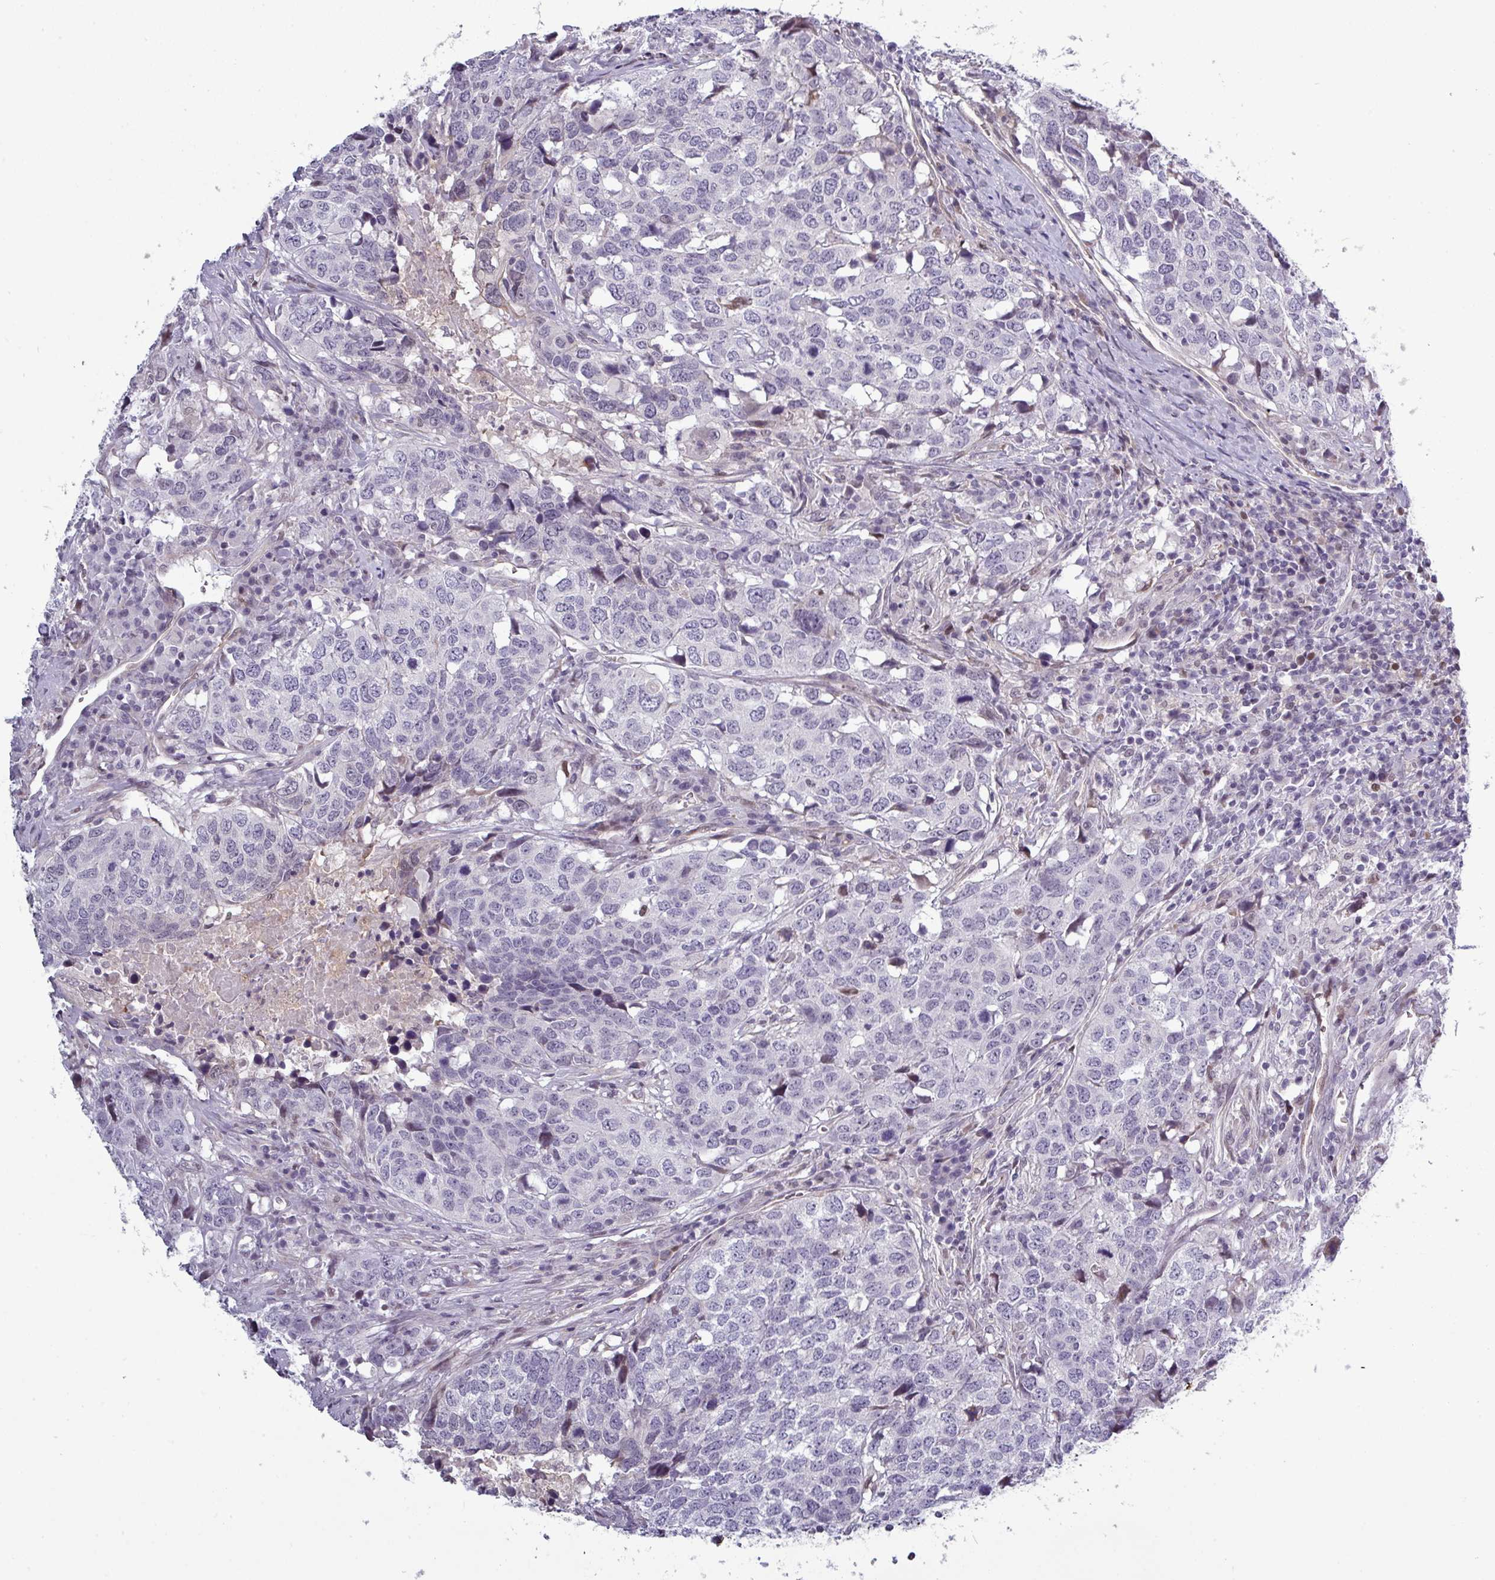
{"staining": {"intensity": "negative", "quantity": "none", "location": "none"}, "tissue": "head and neck cancer", "cell_type": "Tumor cells", "image_type": "cancer", "snomed": [{"axis": "morphology", "description": "Normal tissue, NOS"}, {"axis": "morphology", "description": "Squamous cell carcinoma, NOS"}, {"axis": "topography", "description": "Skeletal muscle"}, {"axis": "topography", "description": "Vascular tissue"}, {"axis": "topography", "description": "Peripheral nerve tissue"}, {"axis": "topography", "description": "Head-Neck"}], "caption": "This micrograph is of head and neck squamous cell carcinoma stained with IHC to label a protein in brown with the nuclei are counter-stained blue. There is no positivity in tumor cells.", "gene": "PRAMEF12", "patient": {"sex": "male", "age": 66}}